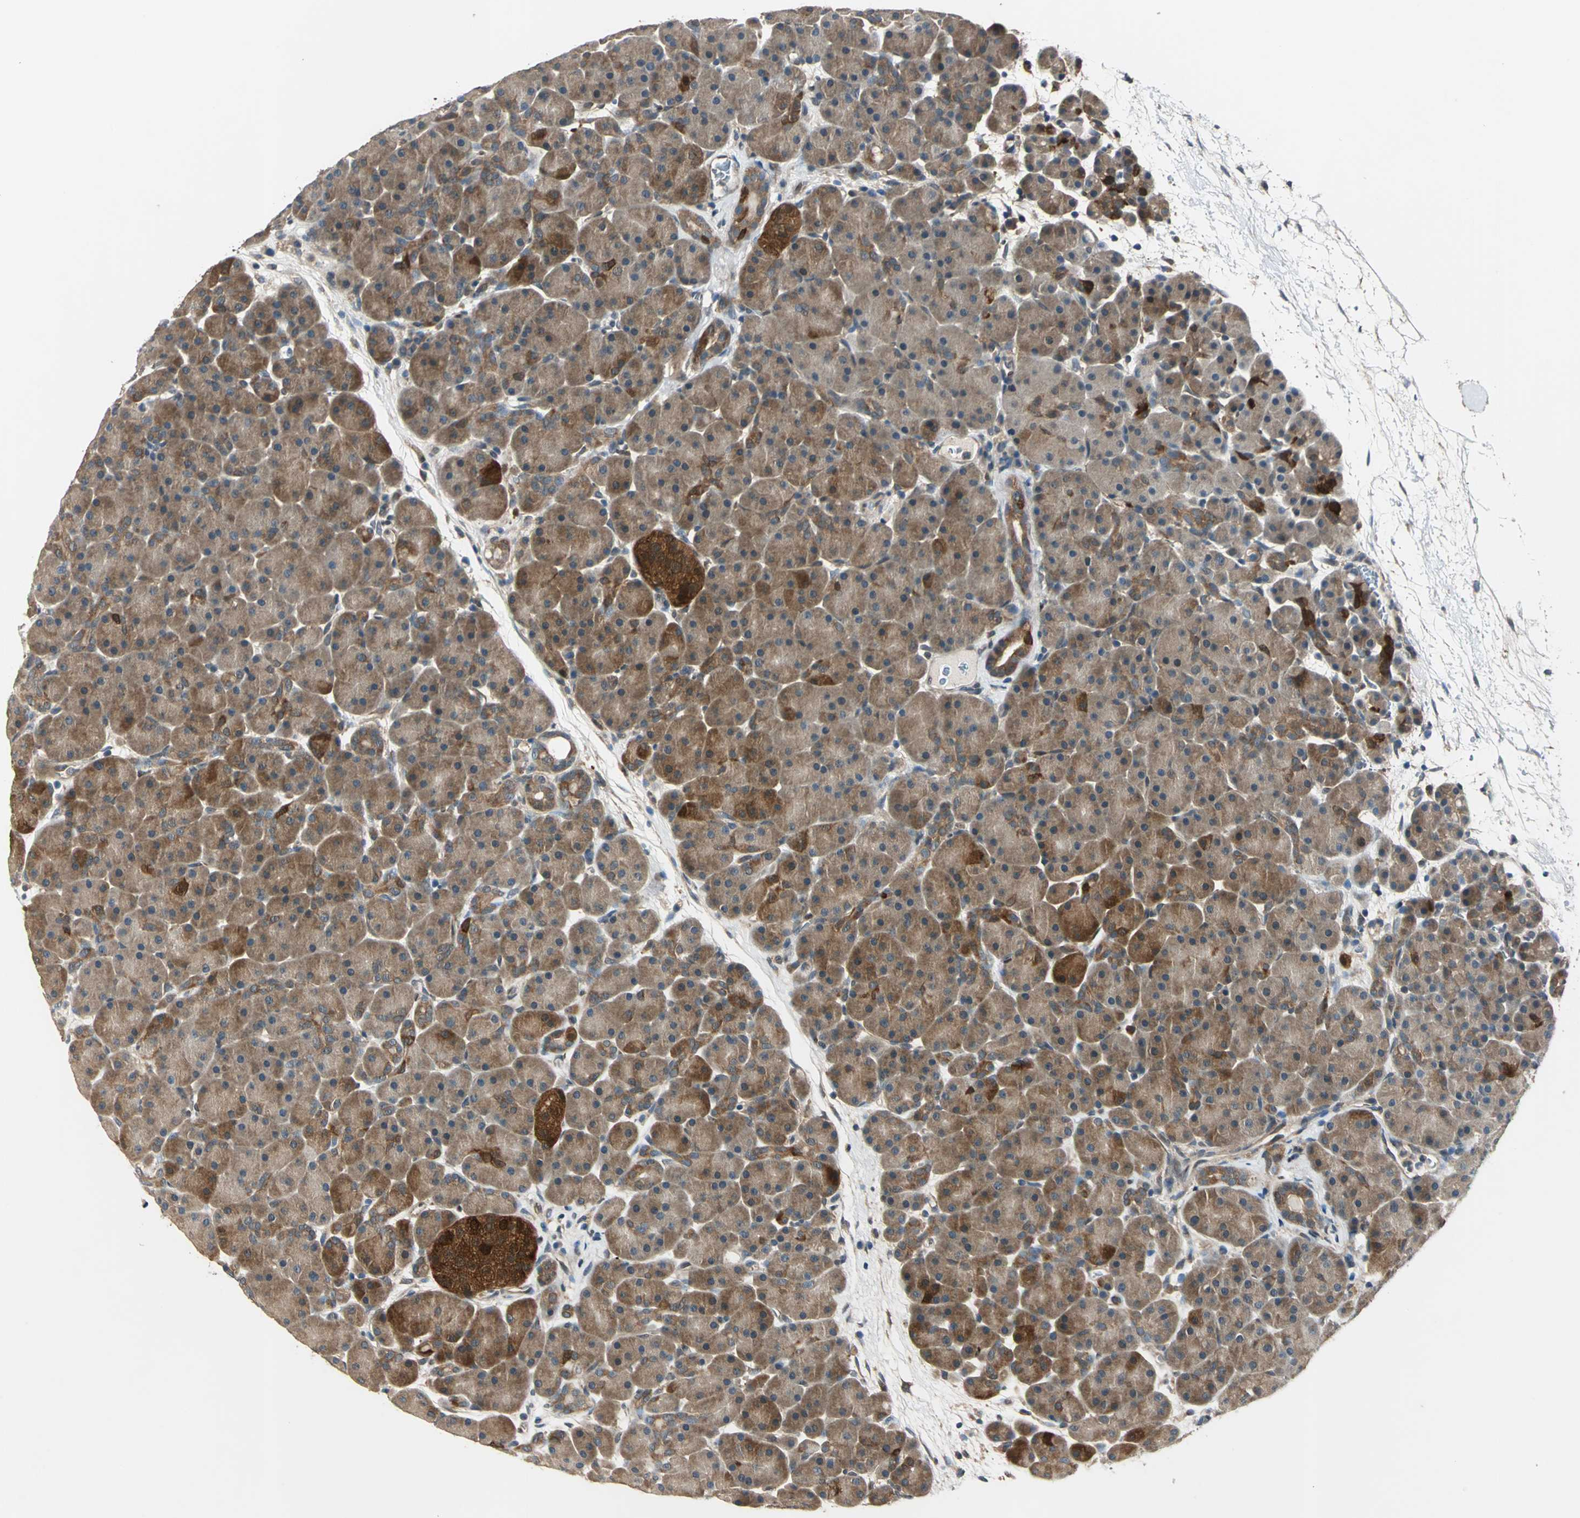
{"staining": {"intensity": "moderate", "quantity": ">75%", "location": "cytoplasmic/membranous"}, "tissue": "pancreas", "cell_type": "Exocrine glandular cells", "image_type": "normal", "snomed": [{"axis": "morphology", "description": "Normal tissue, NOS"}, {"axis": "topography", "description": "Pancreas"}], "caption": "Immunohistochemistry (DAB) staining of benign pancreas demonstrates moderate cytoplasmic/membranous protein staining in about >75% of exocrine glandular cells.", "gene": "RRM2B", "patient": {"sex": "male", "age": 66}}